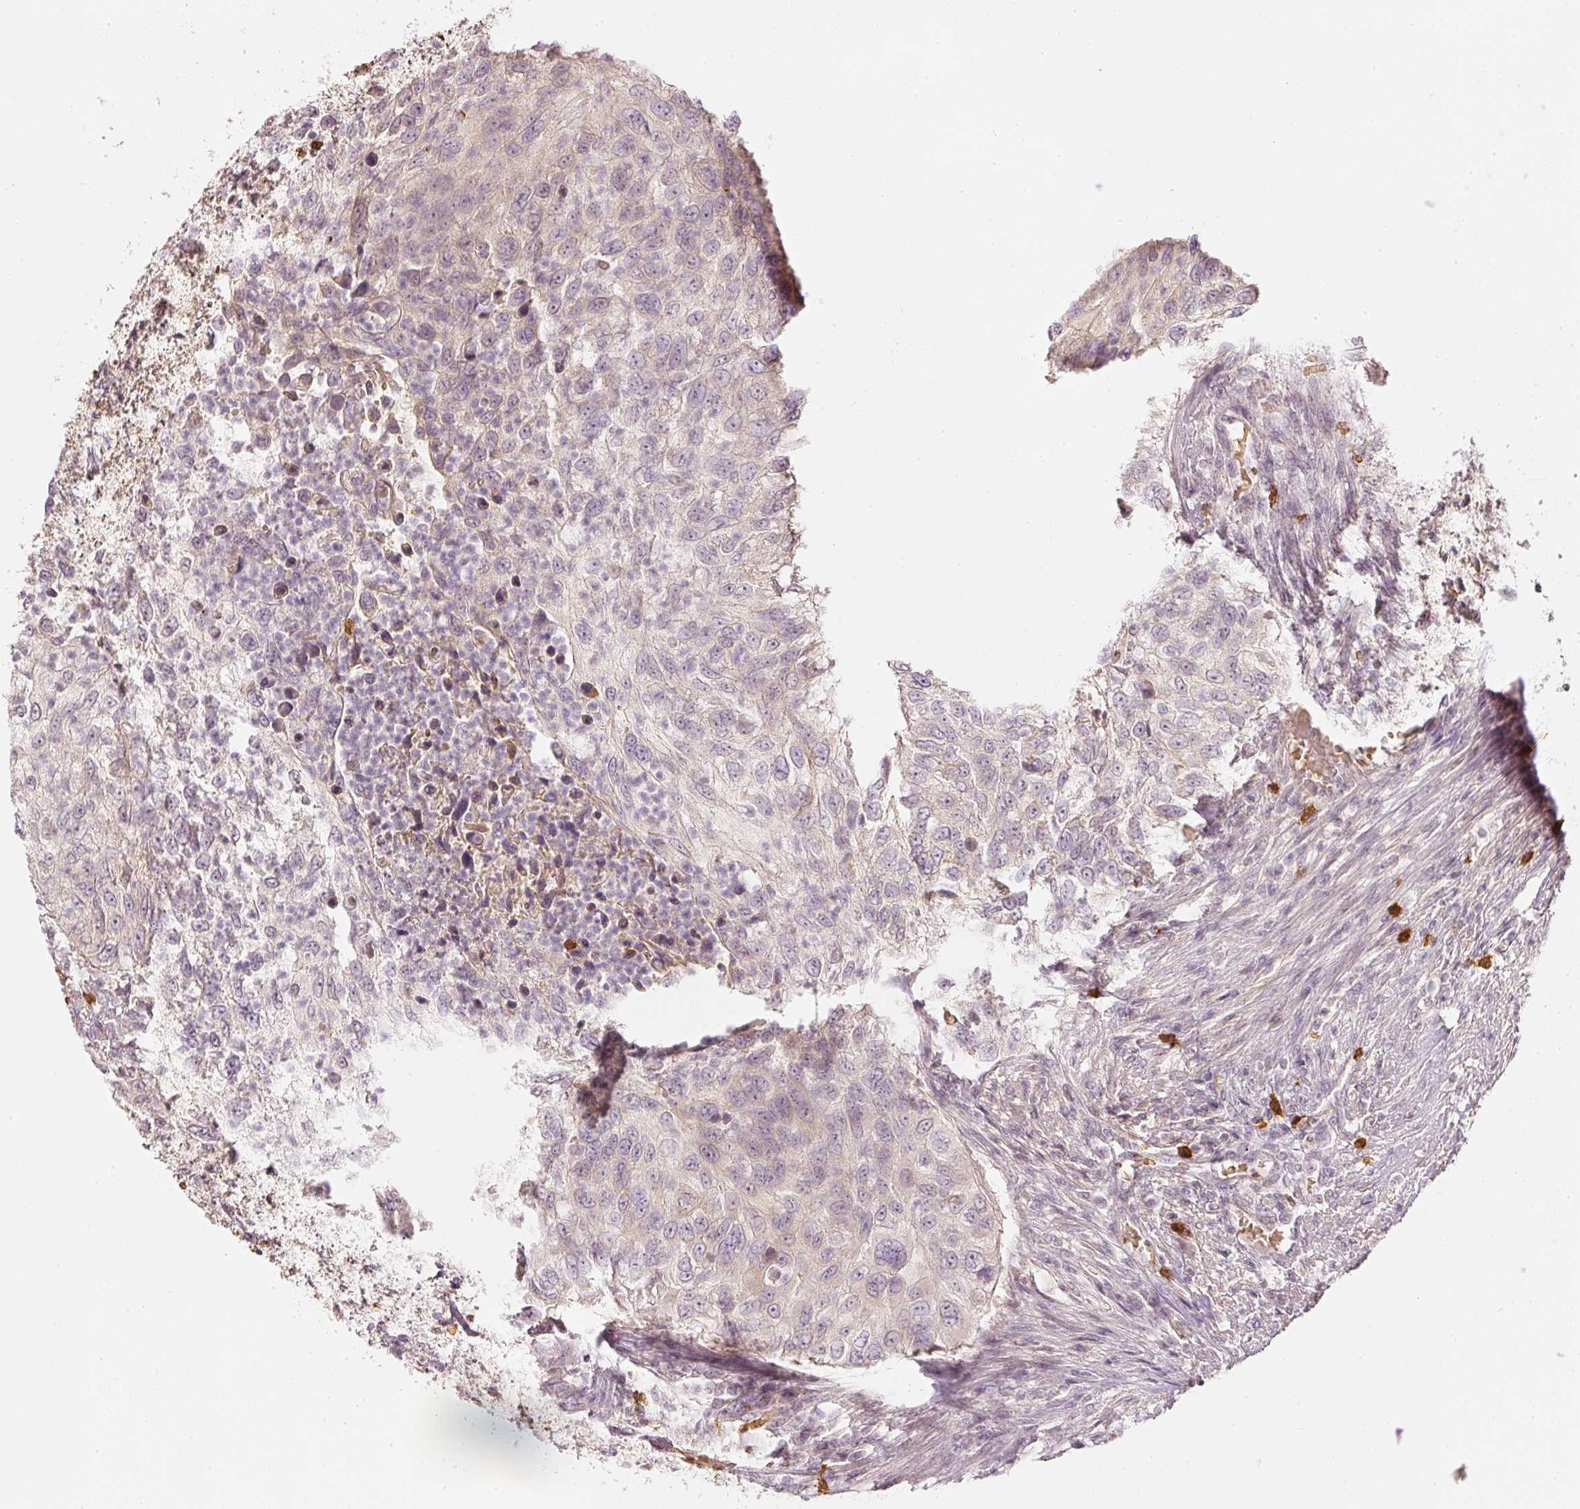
{"staining": {"intensity": "negative", "quantity": "none", "location": "none"}, "tissue": "urothelial cancer", "cell_type": "Tumor cells", "image_type": "cancer", "snomed": [{"axis": "morphology", "description": "Urothelial carcinoma, High grade"}, {"axis": "topography", "description": "Urinary bladder"}], "caption": "Tumor cells are negative for brown protein staining in urothelial cancer.", "gene": "GZMA", "patient": {"sex": "female", "age": 60}}